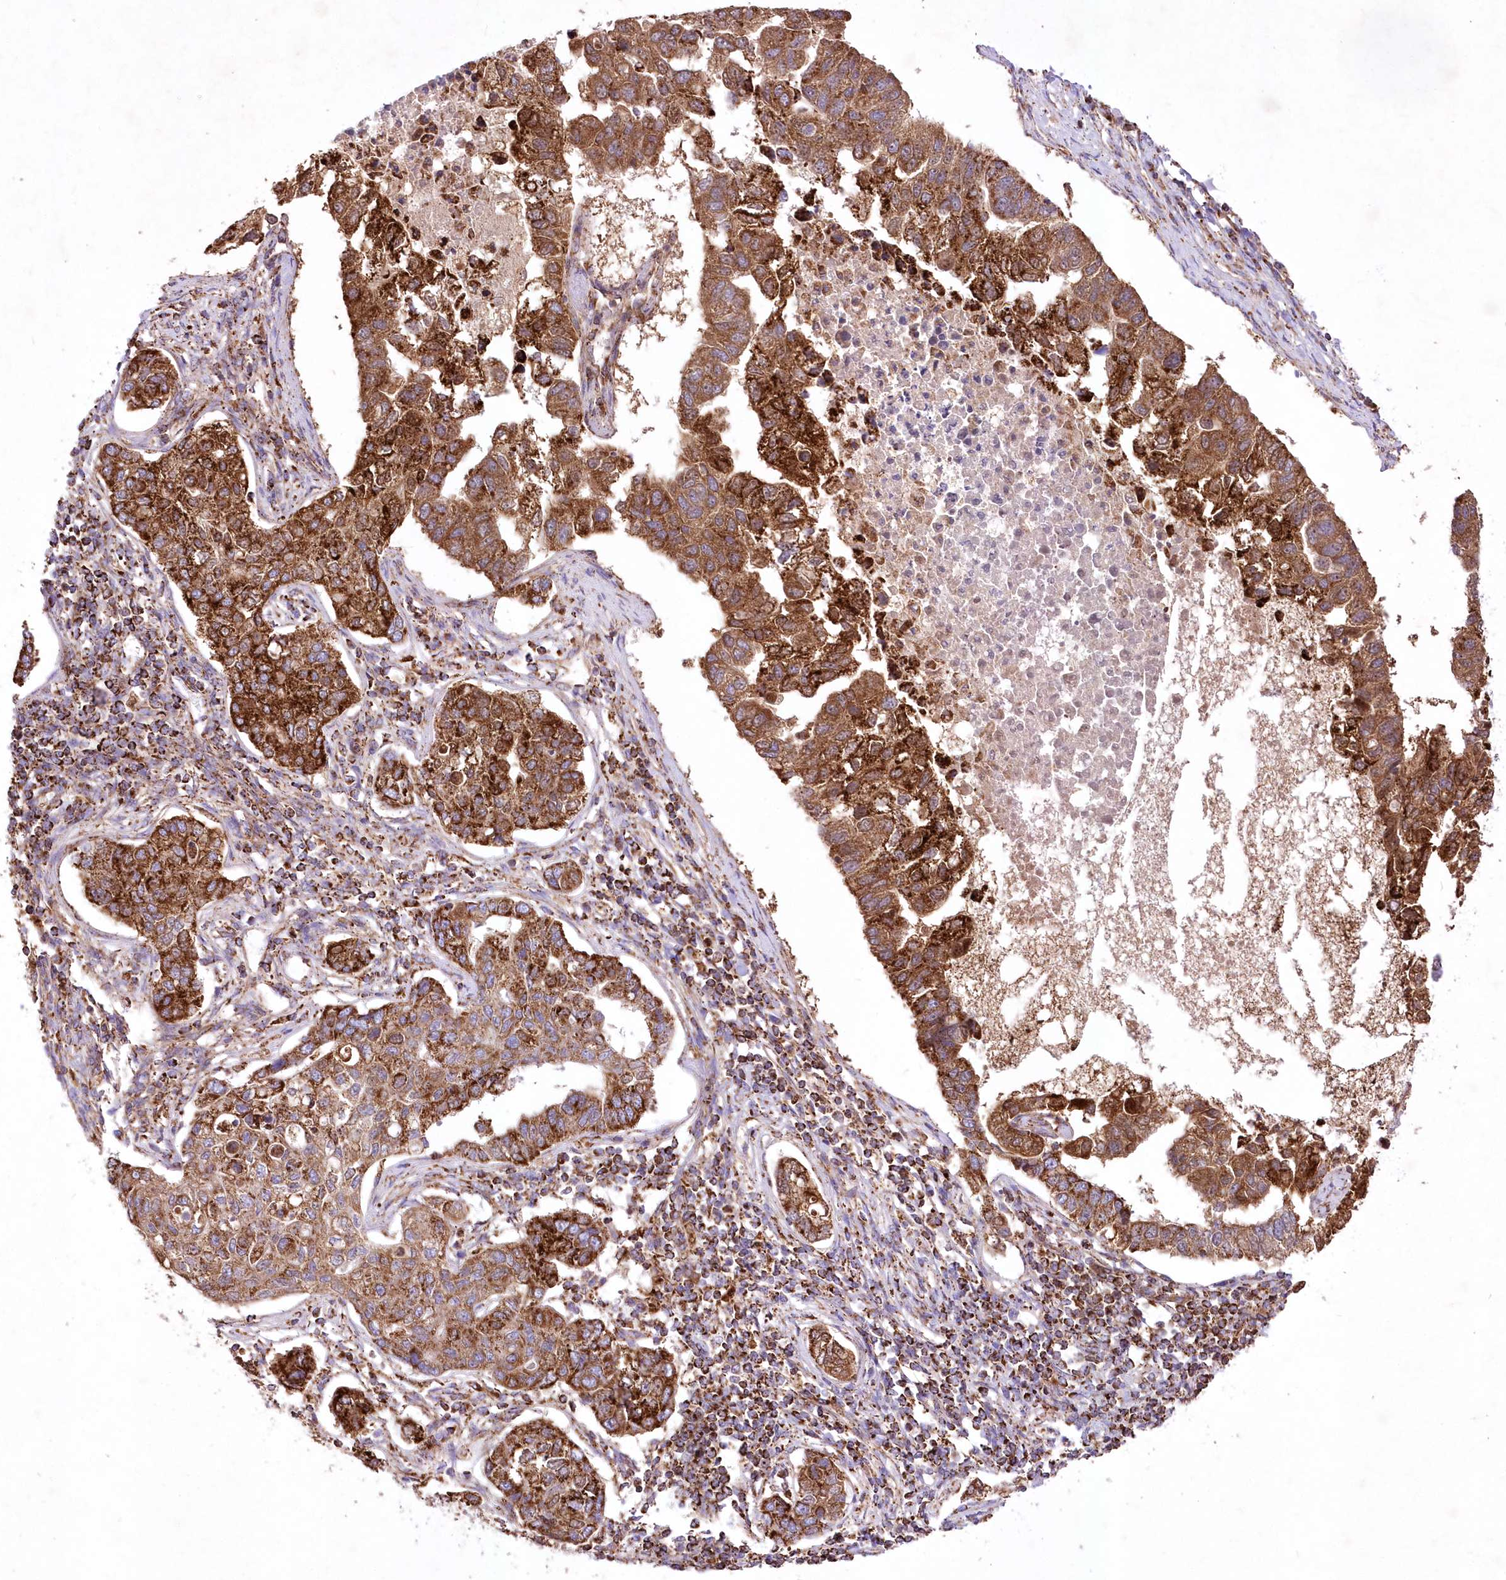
{"staining": {"intensity": "strong", "quantity": ">75%", "location": "cytoplasmic/membranous"}, "tissue": "pancreatic cancer", "cell_type": "Tumor cells", "image_type": "cancer", "snomed": [{"axis": "morphology", "description": "Adenocarcinoma, NOS"}, {"axis": "topography", "description": "Pancreas"}], "caption": "Human adenocarcinoma (pancreatic) stained for a protein (brown) exhibits strong cytoplasmic/membranous positive positivity in about >75% of tumor cells.", "gene": "ASNSD1", "patient": {"sex": "female", "age": 61}}